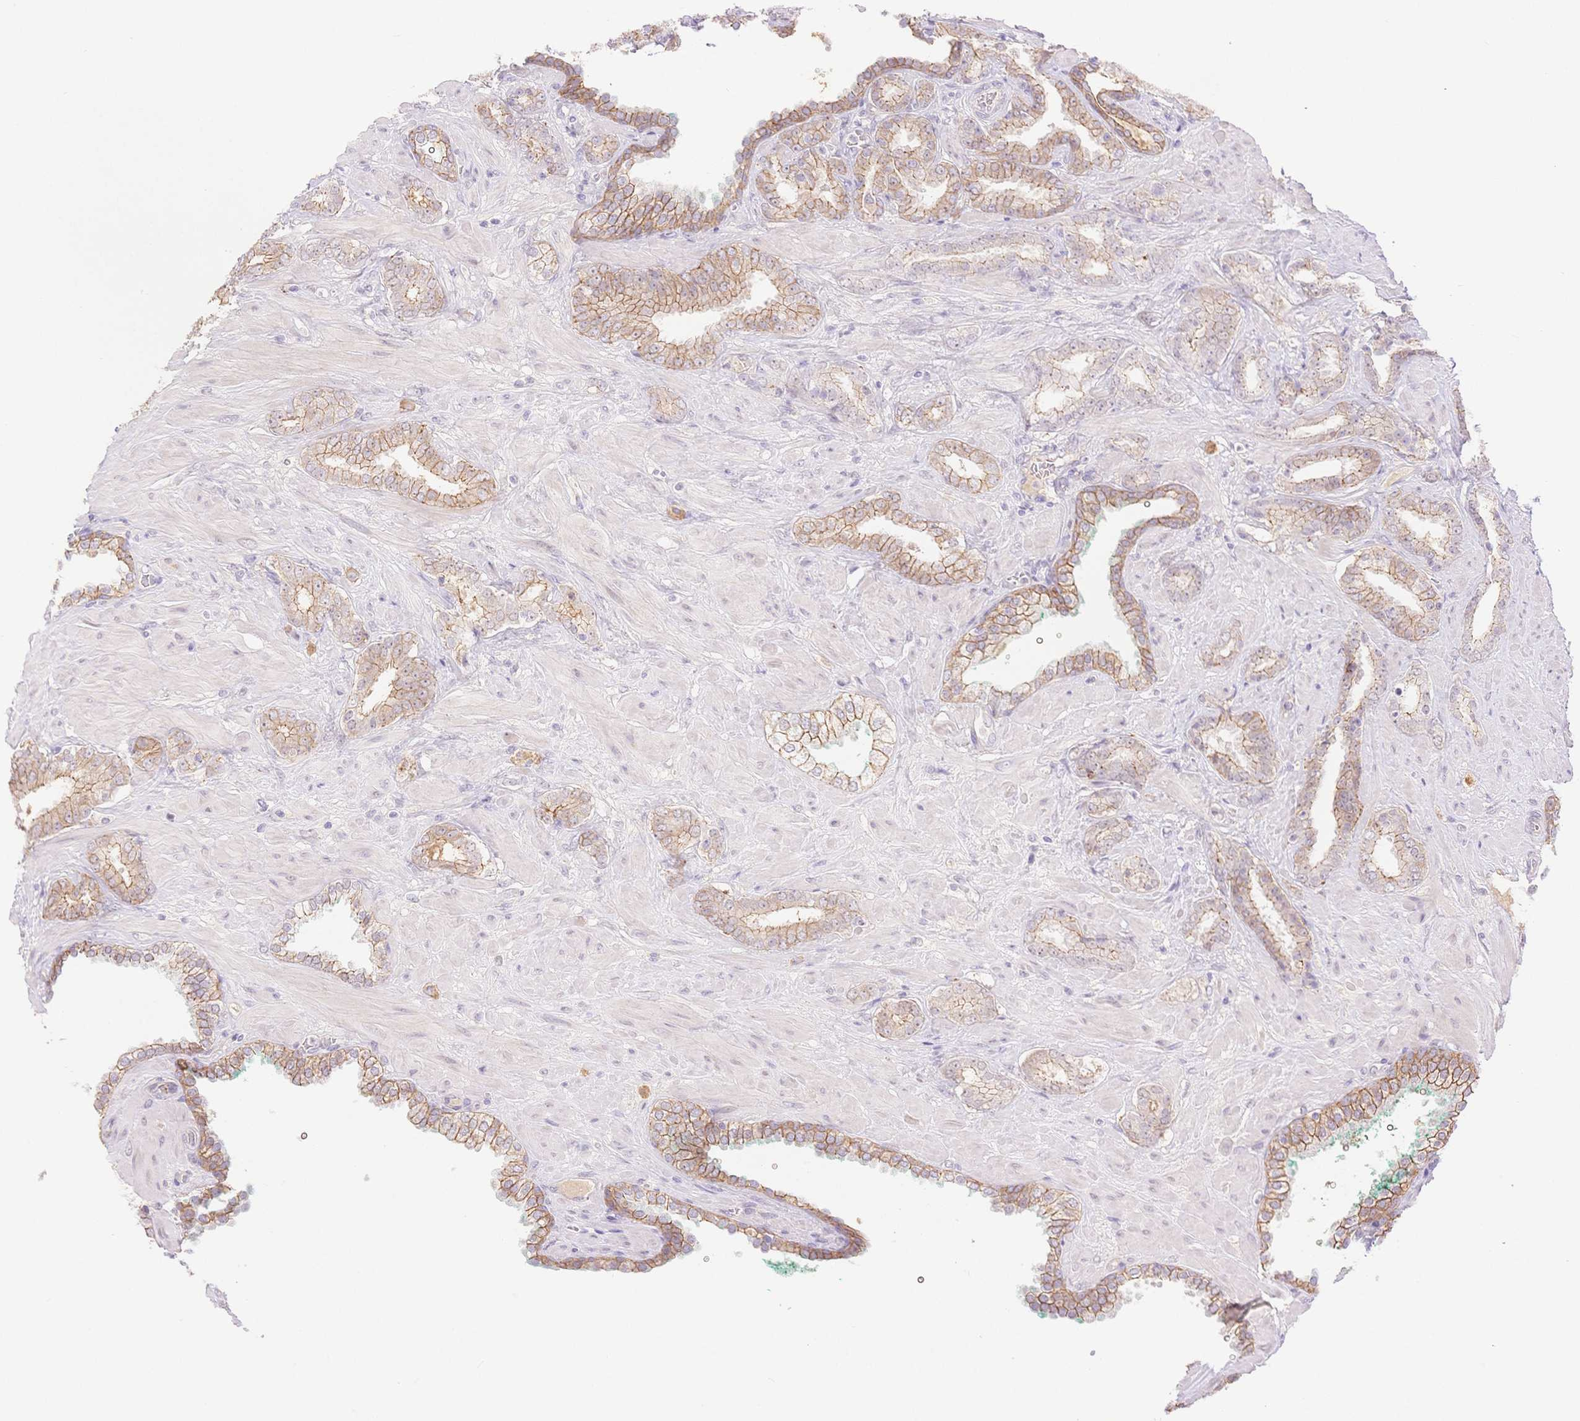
{"staining": {"intensity": "moderate", "quantity": ">75%", "location": "cytoplasmic/membranous"}, "tissue": "prostate cancer", "cell_type": "Tumor cells", "image_type": "cancer", "snomed": [{"axis": "morphology", "description": "Adenocarcinoma, High grade"}, {"axis": "topography", "description": "Prostate"}], "caption": "Prostate cancer stained for a protein (brown) demonstrates moderate cytoplasmic/membranous positive staining in about >75% of tumor cells.", "gene": "WDR54", "patient": {"sex": "male", "age": 56}}